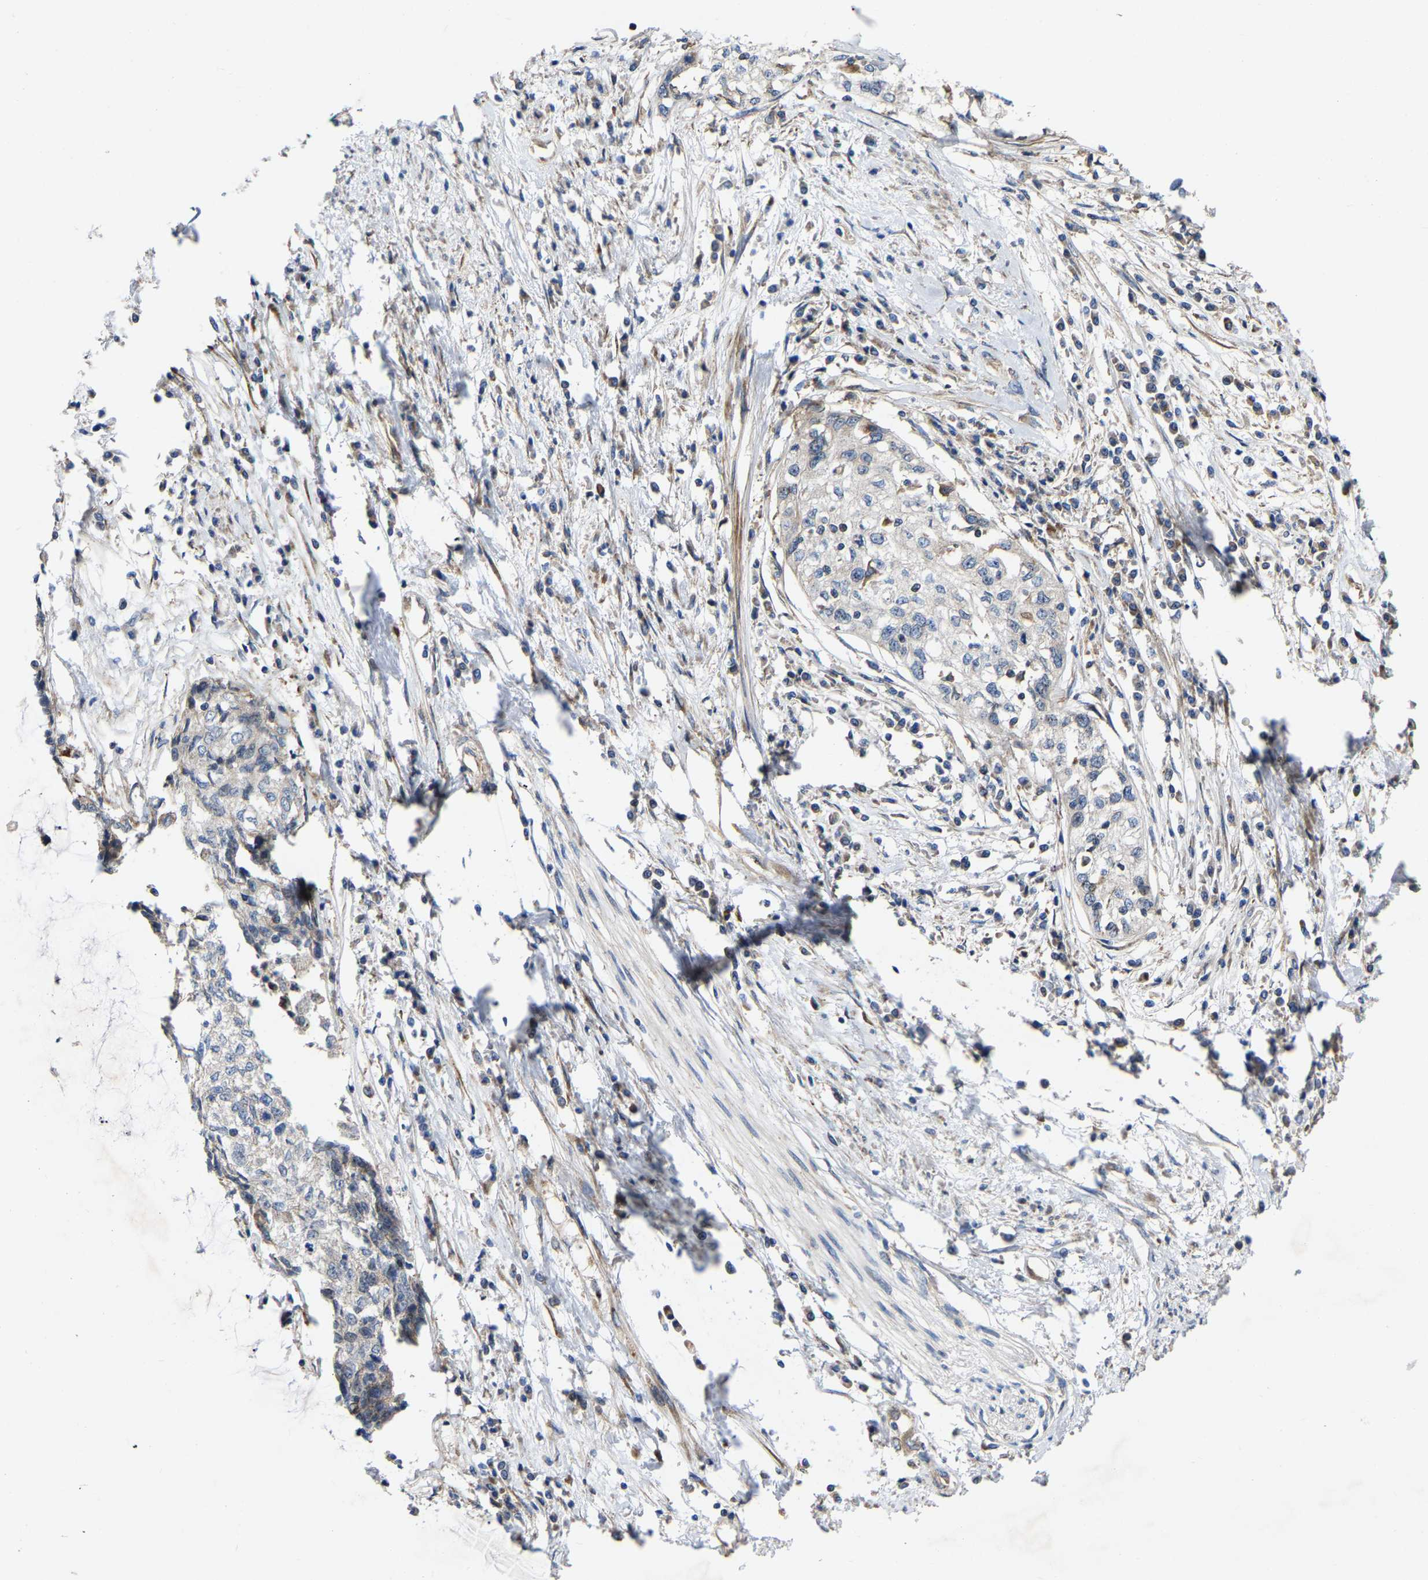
{"staining": {"intensity": "negative", "quantity": "none", "location": "none"}, "tissue": "cervical cancer", "cell_type": "Tumor cells", "image_type": "cancer", "snomed": [{"axis": "morphology", "description": "Squamous cell carcinoma, NOS"}, {"axis": "topography", "description": "Cervix"}], "caption": "Histopathology image shows no protein expression in tumor cells of cervical cancer tissue.", "gene": "TOR1B", "patient": {"sex": "female", "age": 57}}